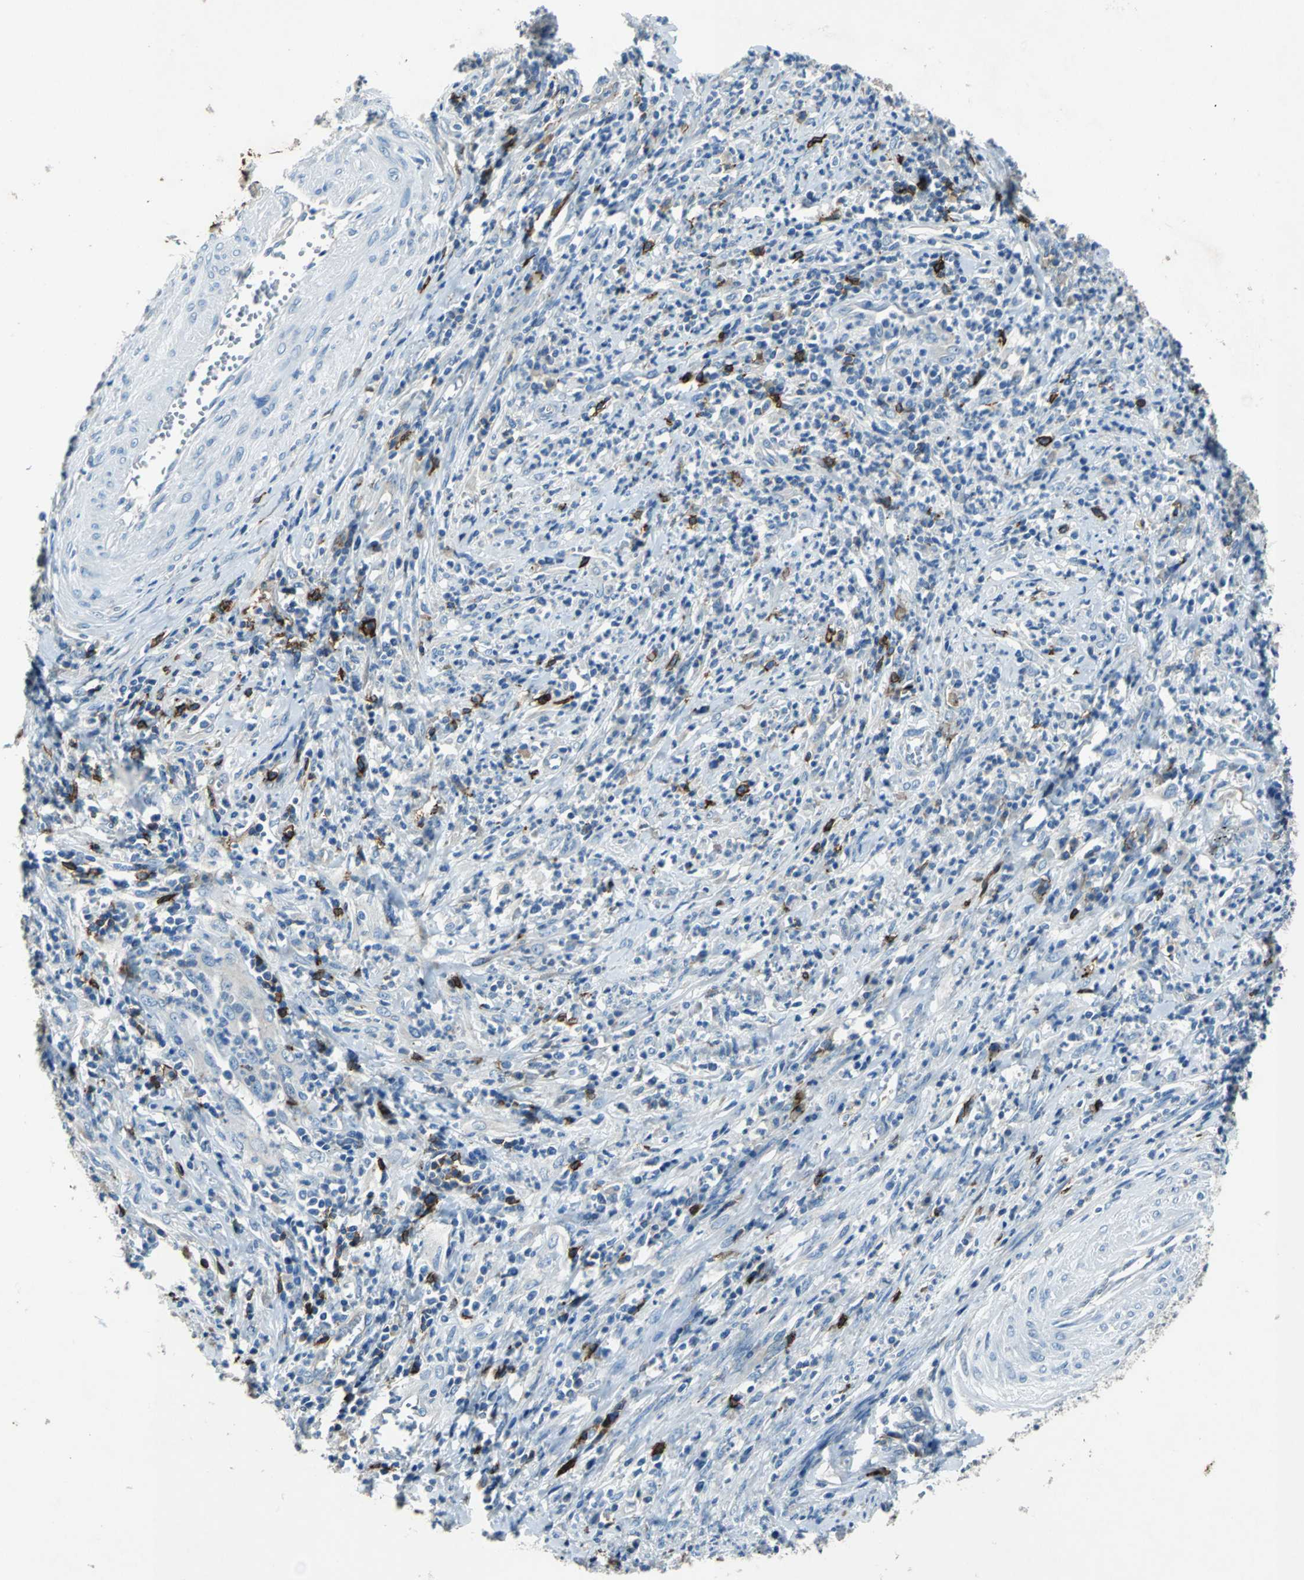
{"staining": {"intensity": "negative", "quantity": "none", "location": "none"}, "tissue": "cervical cancer", "cell_type": "Tumor cells", "image_type": "cancer", "snomed": [{"axis": "morphology", "description": "Squamous cell carcinoma, NOS"}, {"axis": "topography", "description": "Cervix"}], "caption": "The image displays no staining of tumor cells in cervical squamous cell carcinoma.", "gene": "RPS13", "patient": {"sex": "female", "age": 32}}